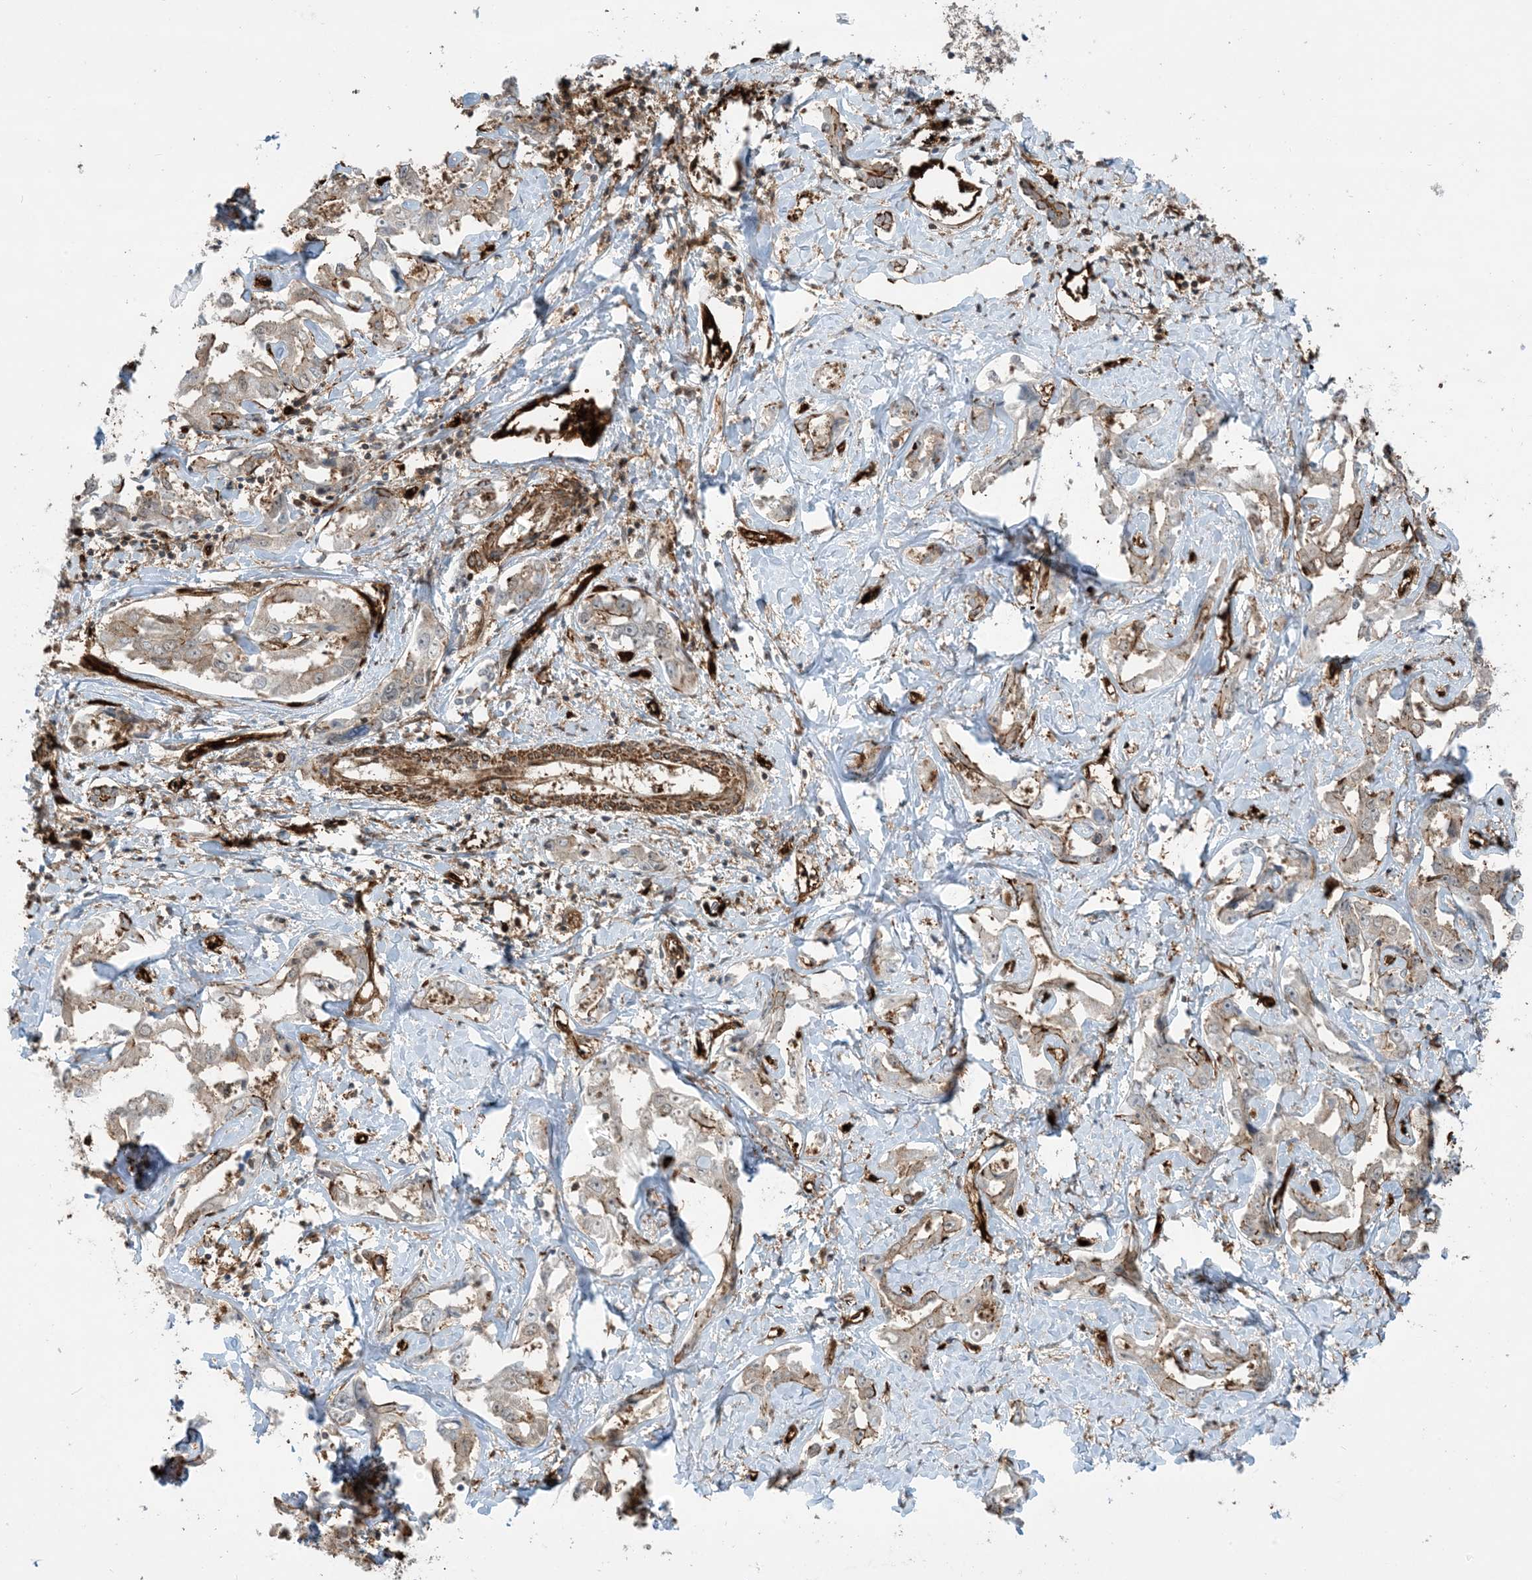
{"staining": {"intensity": "moderate", "quantity": "25%-75%", "location": "cytoplasmic/membranous"}, "tissue": "liver cancer", "cell_type": "Tumor cells", "image_type": "cancer", "snomed": [{"axis": "morphology", "description": "Cholangiocarcinoma"}, {"axis": "topography", "description": "Liver"}], "caption": "Immunohistochemistry micrograph of neoplastic tissue: liver cholangiocarcinoma stained using immunohistochemistry (IHC) reveals medium levels of moderate protein expression localized specifically in the cytoplasmic/membranous of tumor cells, appearing as a cytoplasmic/membranous brown color.", "gene": "PPM1F", "patient": {"sex": "male", "age": 59}}